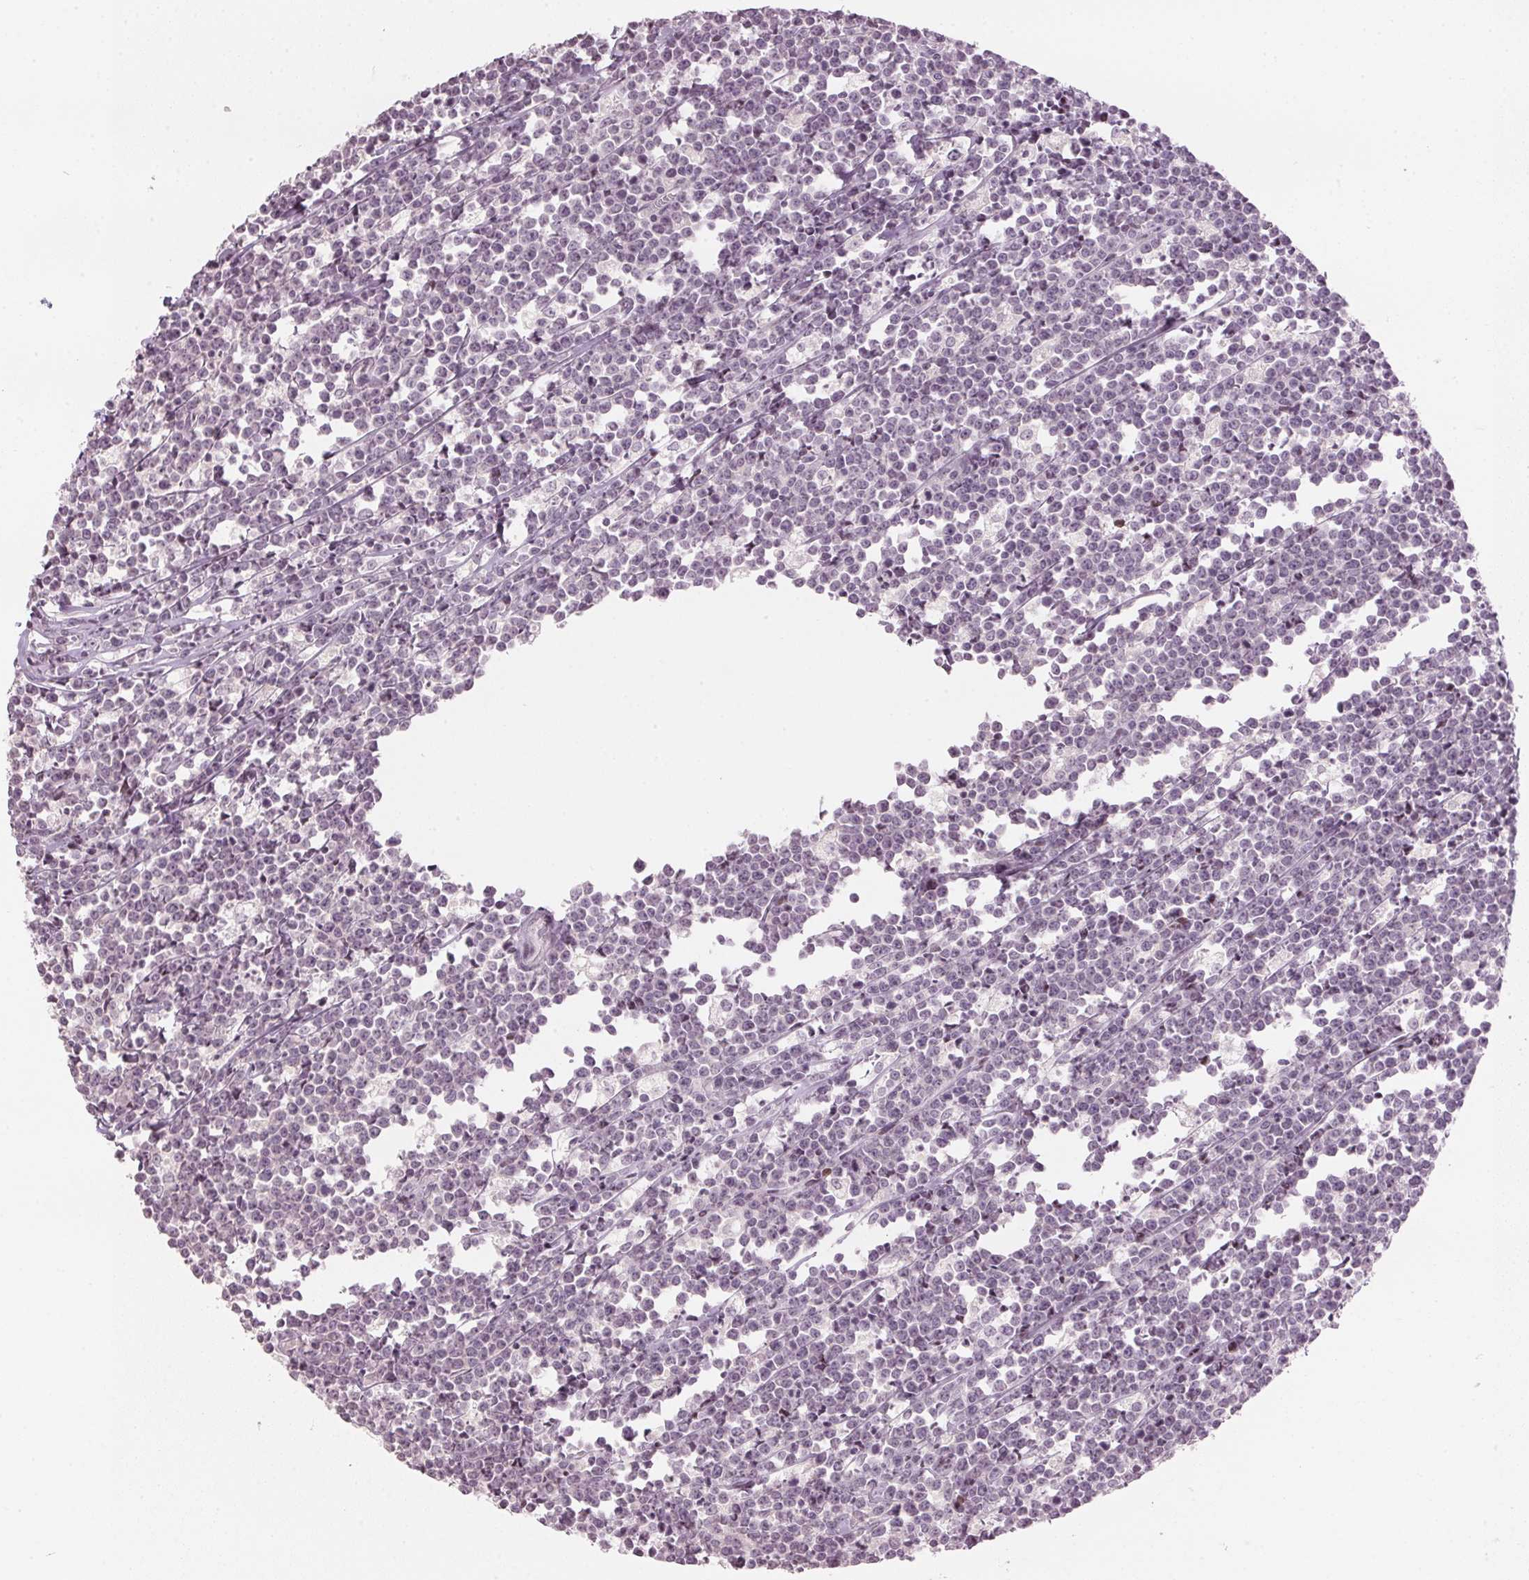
{"staining": {"intensity": "negative", "quantity": "none", "location": "none"}, "tissue": "lymphoma", "cell_type": "Tumor cells", "image_type": "cancer", "snomed": [{"axis": "morphology", "description": "Malignant lymphoma, non-Hodgkin's type, High grade"}, {"axis": "topography", "description": "Small intestine"}], "caption": "Lymphoma stained for a protein using immunohistochemistry reveals no positivity tumor cells.", "gene": "SFRP4", "patient": {"sex": "female", "age": 56}}